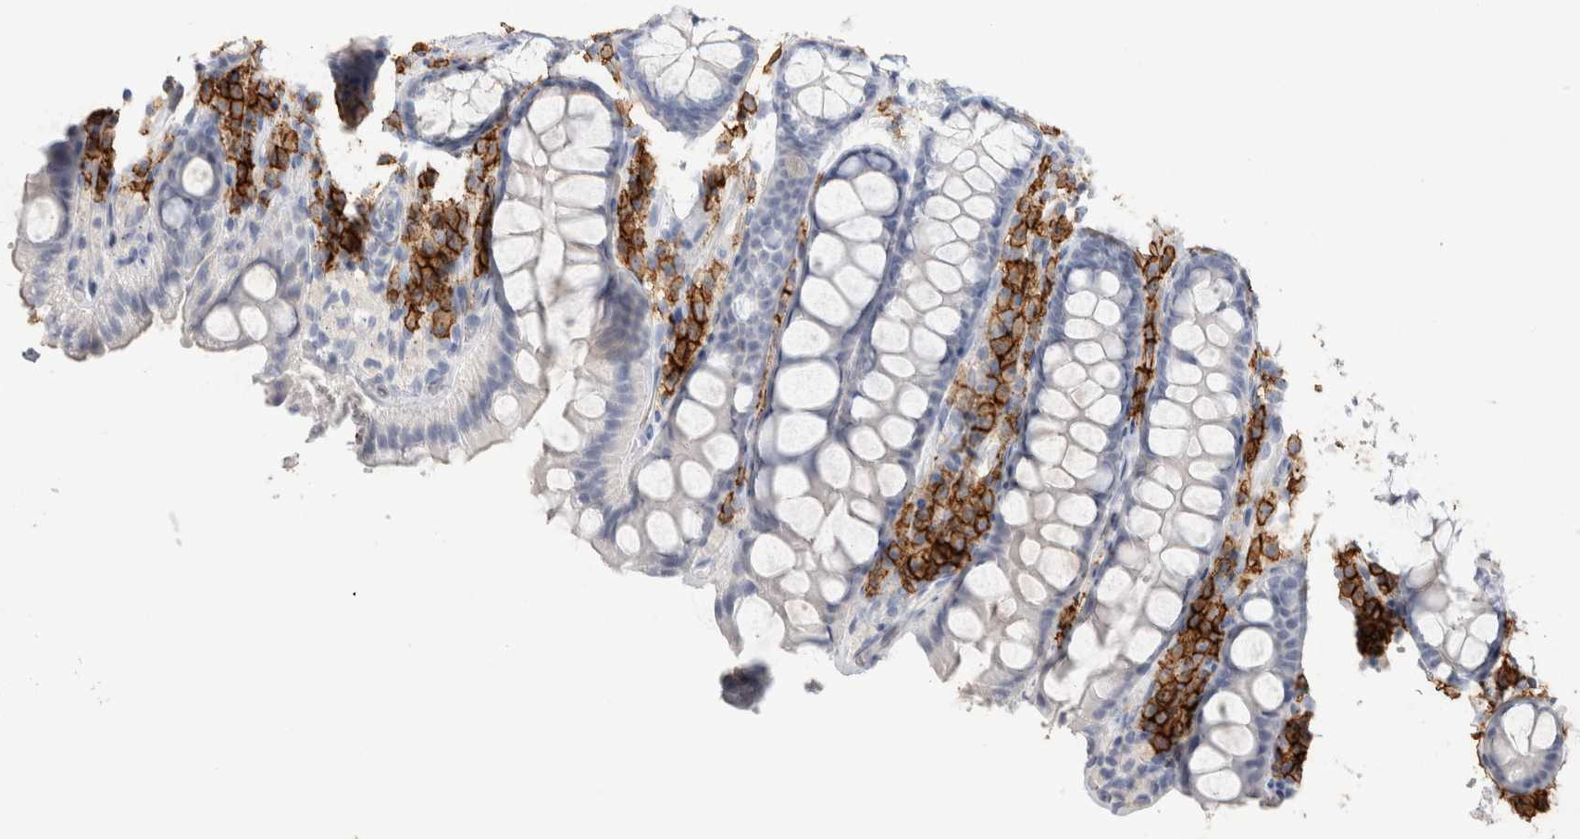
{"staining": {"intensity": "weak", "quantity": "<25%", "location": "cytoplasmic/membranous"}, "tissue": "colon", "cell_type": "Endothelial cells", "image_type": "normal", "snomed": [{"axis": "morphology", "description": "Normal tissue, NOS"}, {"axis": "topography", "description": "Colon"}, {"axis": "topography", "description": "Peripheral nerve tissue"}], "caption": "This is an IHC photomicrograph of benign human colon. There is no expression in endothelial cells.", "gene": "CD38", "patient": {"sex": "female", "age": 61}}